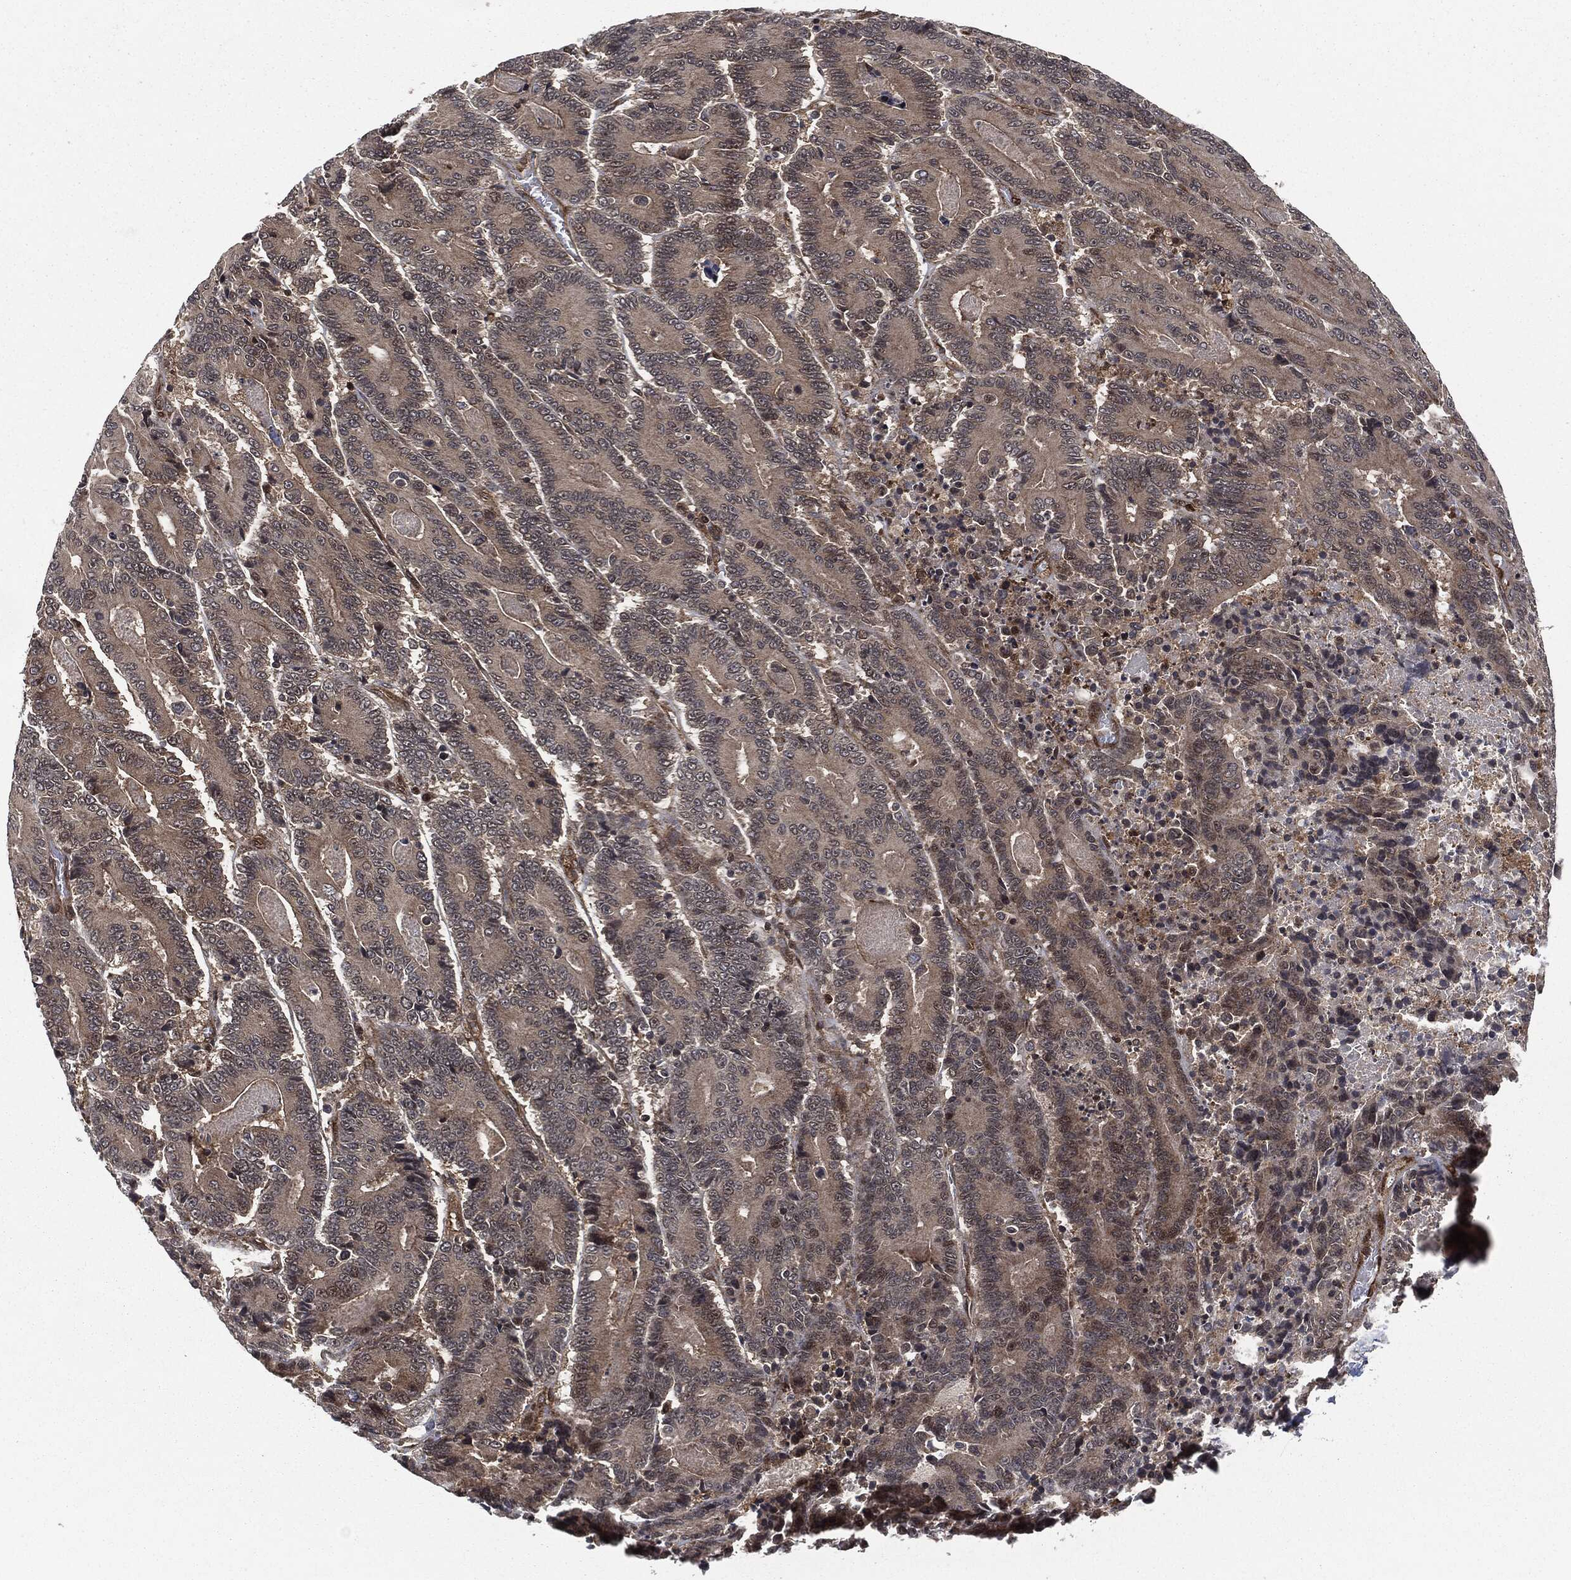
{"staining": {"intensity": "negative", "quantity": "none", "location": "none"}, "tissue": "colorectal cancer", "cell_type": "Tumor cells", "image_type": "cancer", "snomed": [{"axis": "morphology", "description": "Adenocarcinoma, NOS"}, {"axis": "topography", "description": "Colon"}], "caption": "The image shows no significant positivity in tumor cells of adenocarcinoma (colorectal). The staining was performed using DAB (3,3'-diaminobenzidine) to visualize the protein expression in brown, while the nuclei were stained in blue with hematoxylin (Magnification: 20x).", "gene": "HRAS", "patient": {"sex": "male", "age": 83}}